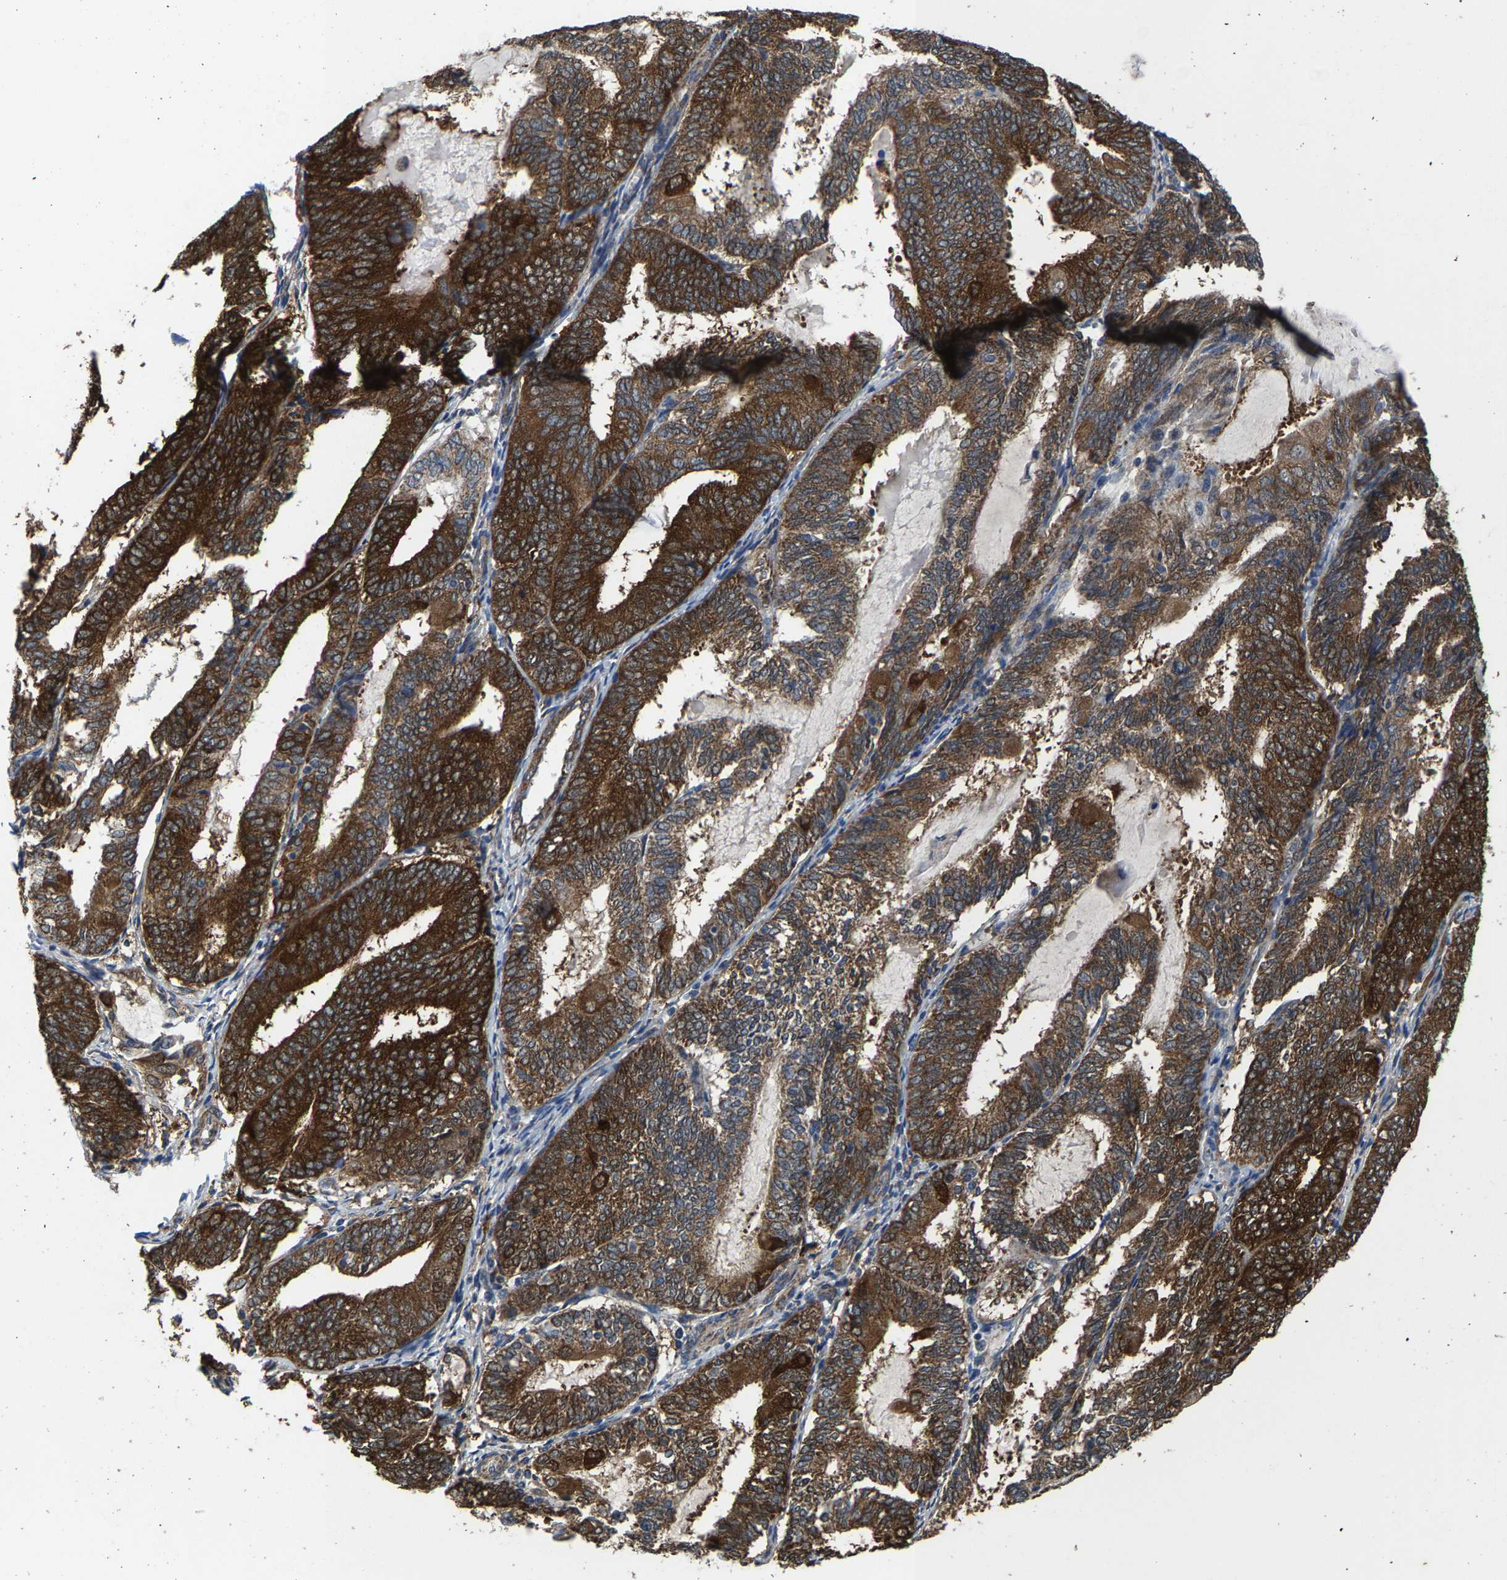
{"staining": {"intensity": "strong", "quantity": ">75%", "location": "cytoplasmic/membranous"}, "tissue": "endometrial cancer", "cell_type": "Tumor cells", "image_type": "cancer", "snomed": [{"axis": "morphology", "description": "Adenocarcinoma, NOS"}, {"axis": "topography", "description": "Endometrium"}], "caption": "Immunohistochemistry of human endometrial cancer shows high levels of strong cytoplasmic/membranous expression in approximately >75% of tumor cells. (IHC, brightfield microscopy, high magnification).", "gene": "PDP1", "patient": {"sex": "female", "age": 81}}